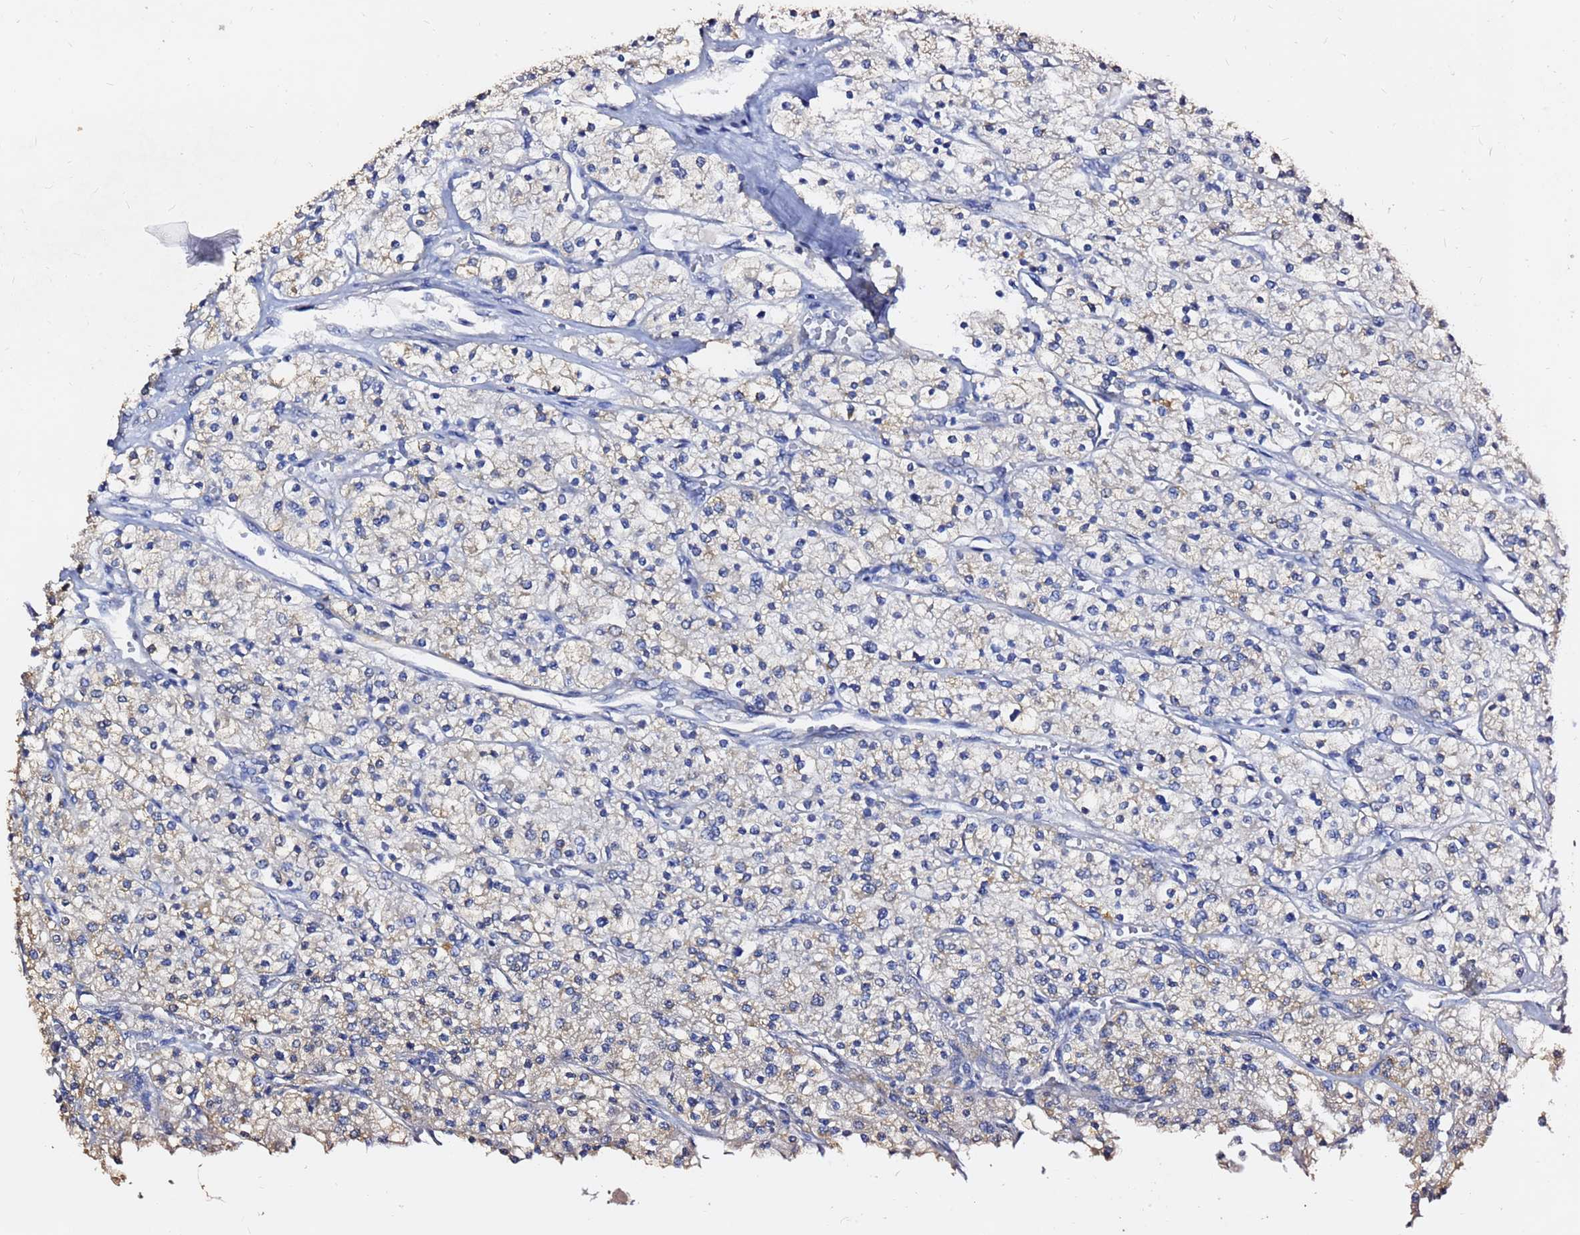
{"staining": {"intensity": "negative", "quantity": "none", "location": "none"}, "tissue": "renal cancer", "cell_type": "Tumor cells", "image_type": "cancer", "snomed": [{"axis": "morphology", "description": "Adenocarcinoma, NOS"}, {"axis": "topography", "description": "Kidney"}], "caption": "Immunohistochemistry (IHC) image of human adenocarcinoma (renal) stained for a protein (brown), which exhibits no staining in tumor cells.", "gene": "FAM183A", "patient": {"sex": "male", "age": 80}}